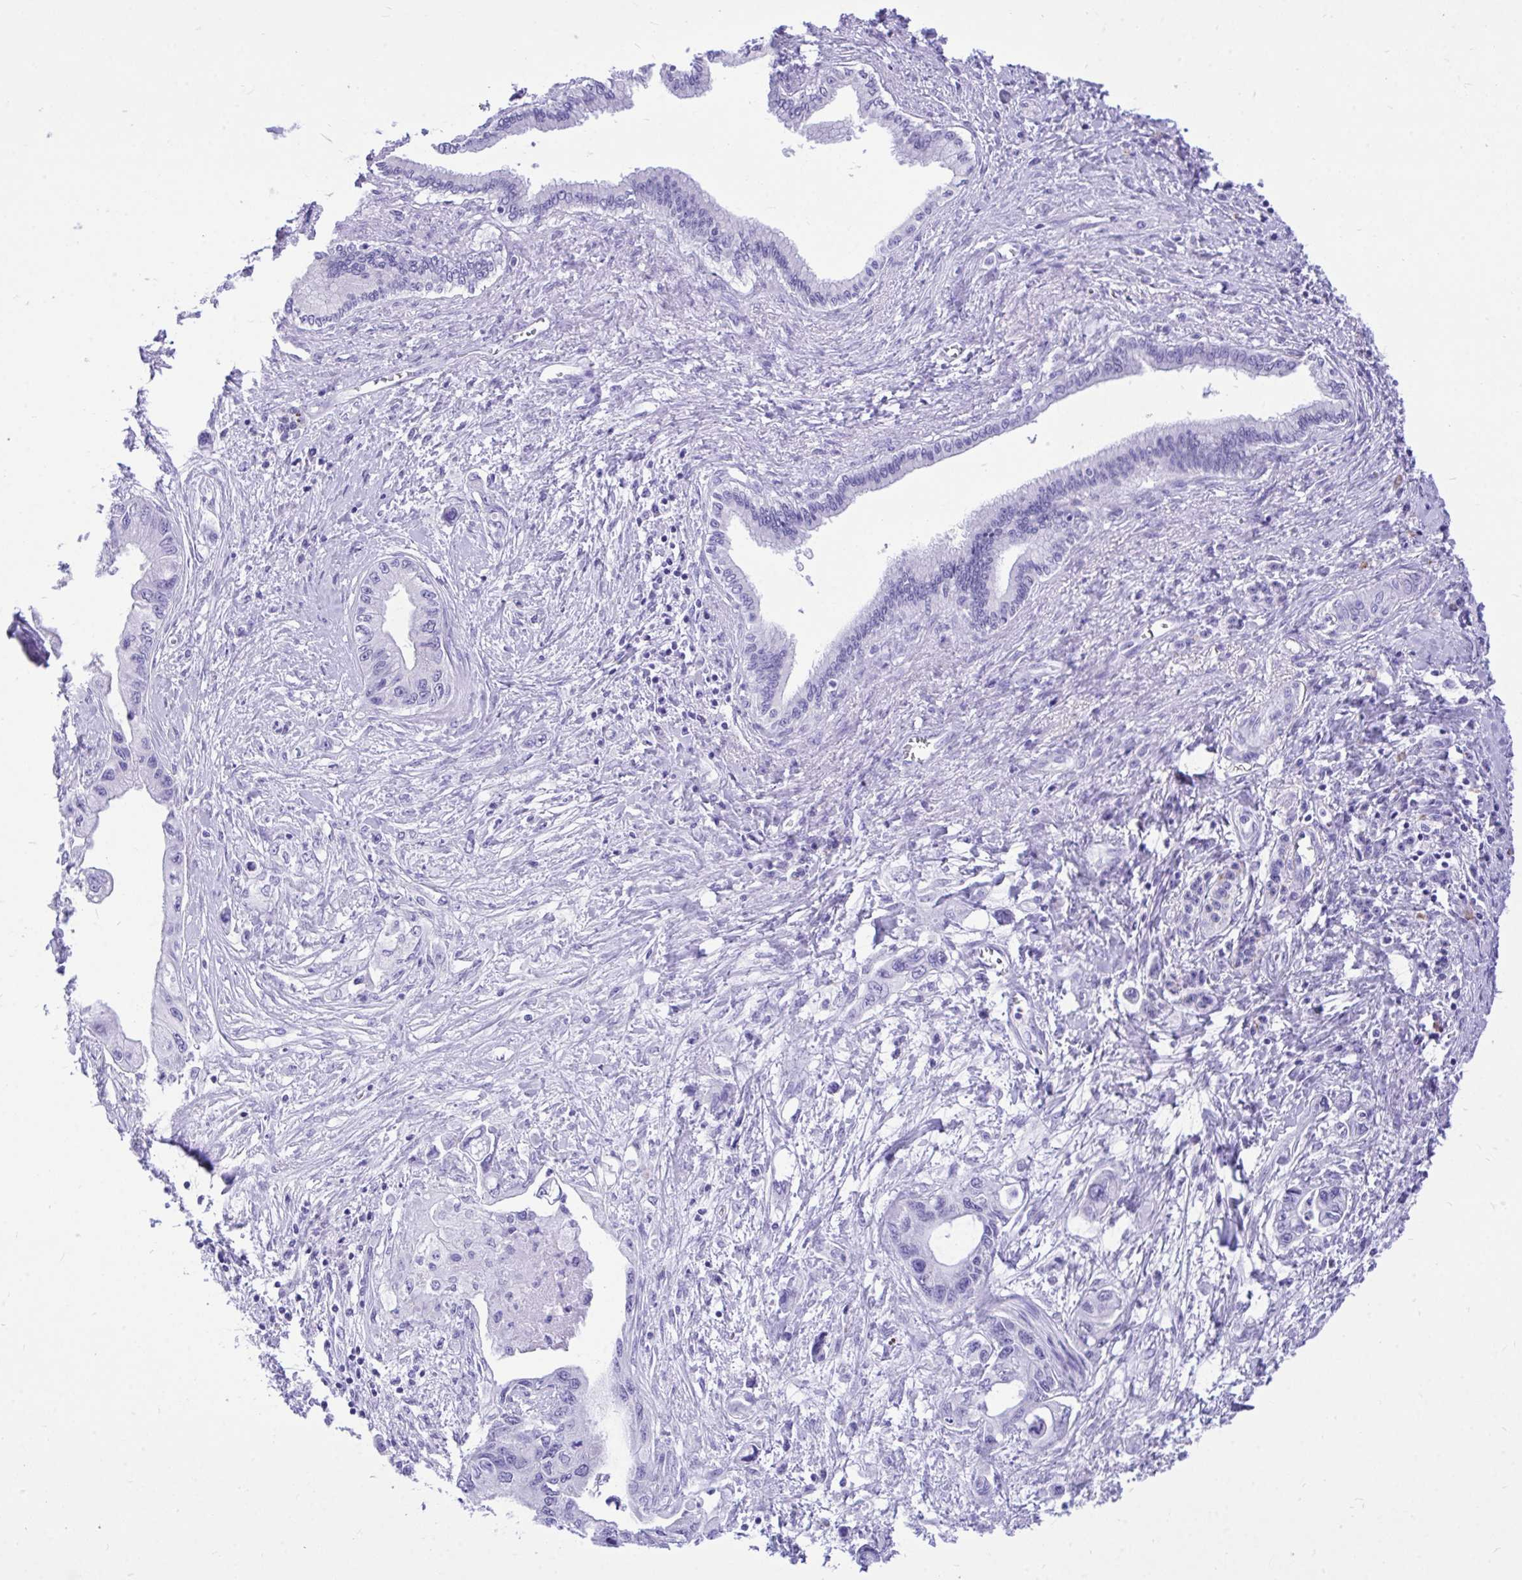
{"staining": {"intensity": "negative", "quantity": "none", "location": "none"}, "tissue": "pancreatic cancer", "cell_type": "Tumor cells", "image_type": "cancer", "snomed": [{"axis": "morphology", "description": "Adenocarcinoma, NOS"}, {"axis": "topography", "description": "Pancreas"}], "caption": "A histopathology image of pancreatic cancer (adenocarcinoma) stained for a protein reveals no brown staining in tumor cells. Brightfield microscopy of IHC stained with DAB (brown) and hematoxylin (blue), captured at high magnification.", "gene": "MON1A", "patient": {"sex": "male", "age": 61}}